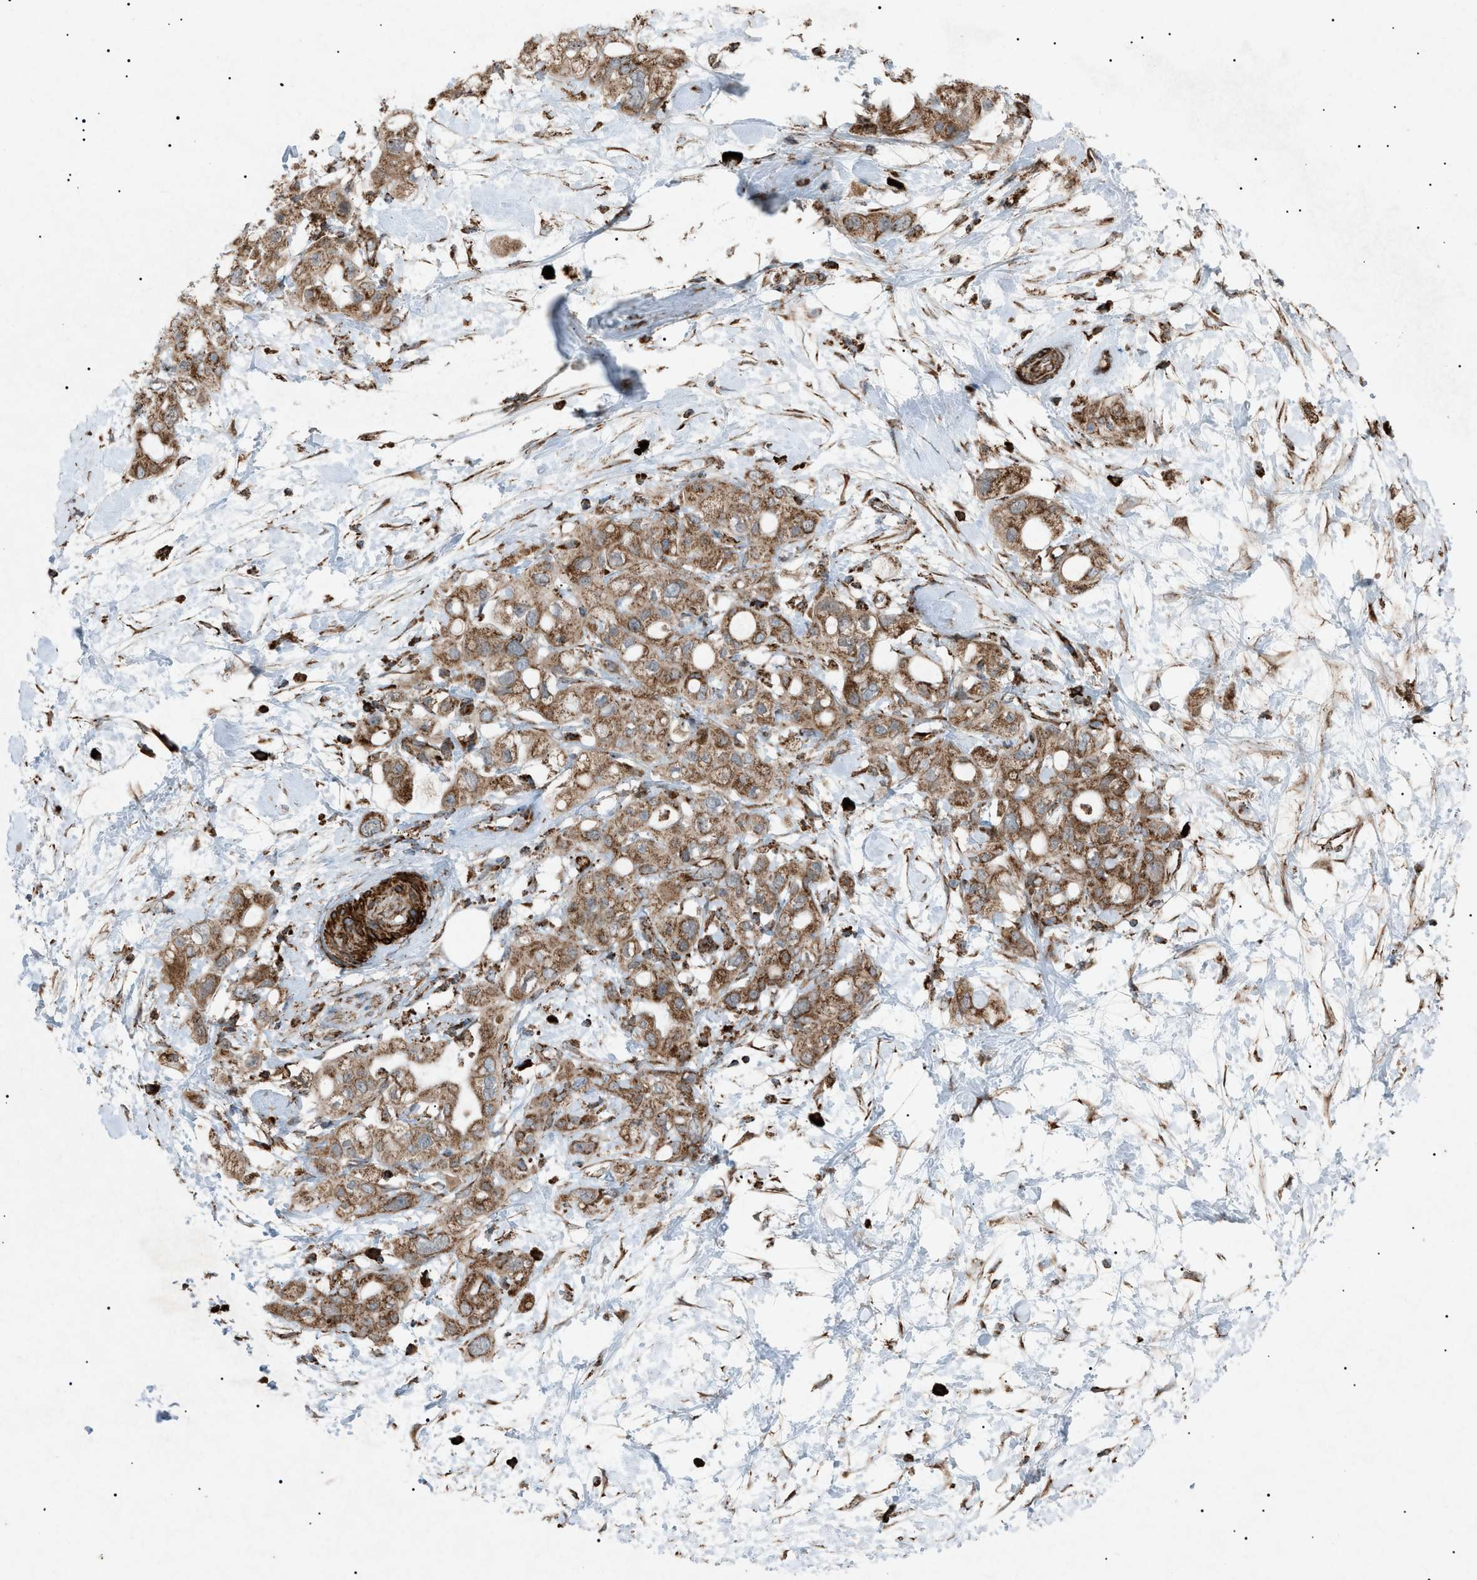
{"staining": {"intensity": "moderate", "quantity": ">75%", "location": "cytoplasmic/membranous"}, "tissue": "pancreatic cancer", "cell_type": "Tumor cells", "image_type": "cancer", "snomed": [{"axis": "morphology", "description": "Adenocarcinoma, NOS"}, {"axis": "topography", "description": "Pancreas"}], "caption": "Protein expression by immunohistochemistry reveals moderate cytoplasmic/membranous positivity in about >75% of tumor cells in pancreatic cancer (adenocarcinoma).", "gene": "C1GALT1C1", "patient": {"sex": "female", "age": 56}}